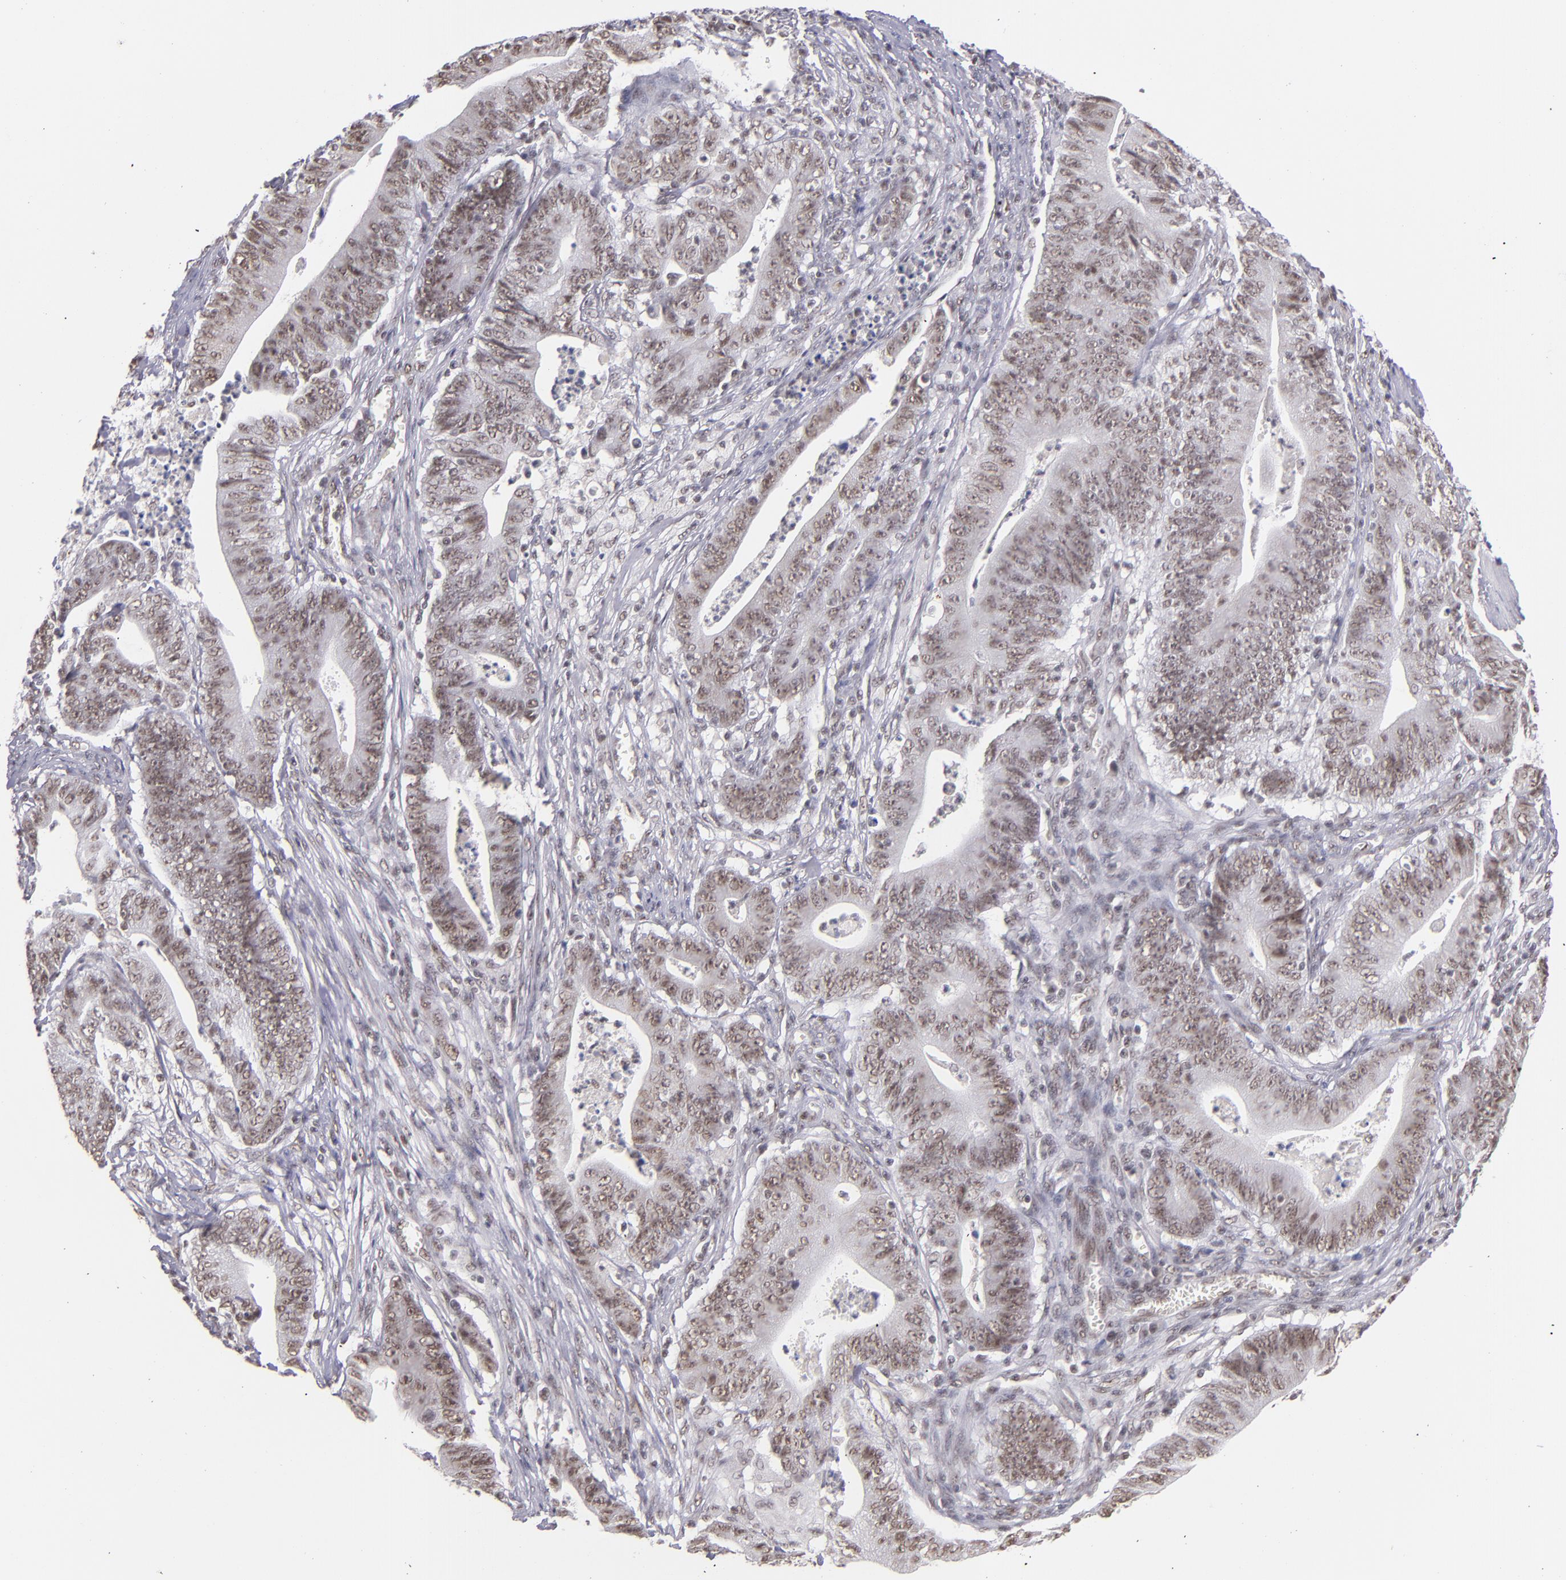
{"staining": {"intensity": "weak", "quantity": ">75%", "location": "nuclear"}, "tissue": "stomach cancer", "cell_type": "Tumor cells", "image_type": "cancer", "snomed": [{"axis": "morphology", "description": "Adenocarcinoma, NOS"}, {"axis": "topography", "description": "Stomach, lower"}], "caption": "This photomicrograph reveals immunohistochemistry (IHC) staining of human stomach cancer, with low weak nuclear positivity in about >75% of tumor cells.", "gene": "ZNF148", "patient": {"sex": "female", "age": 86}}